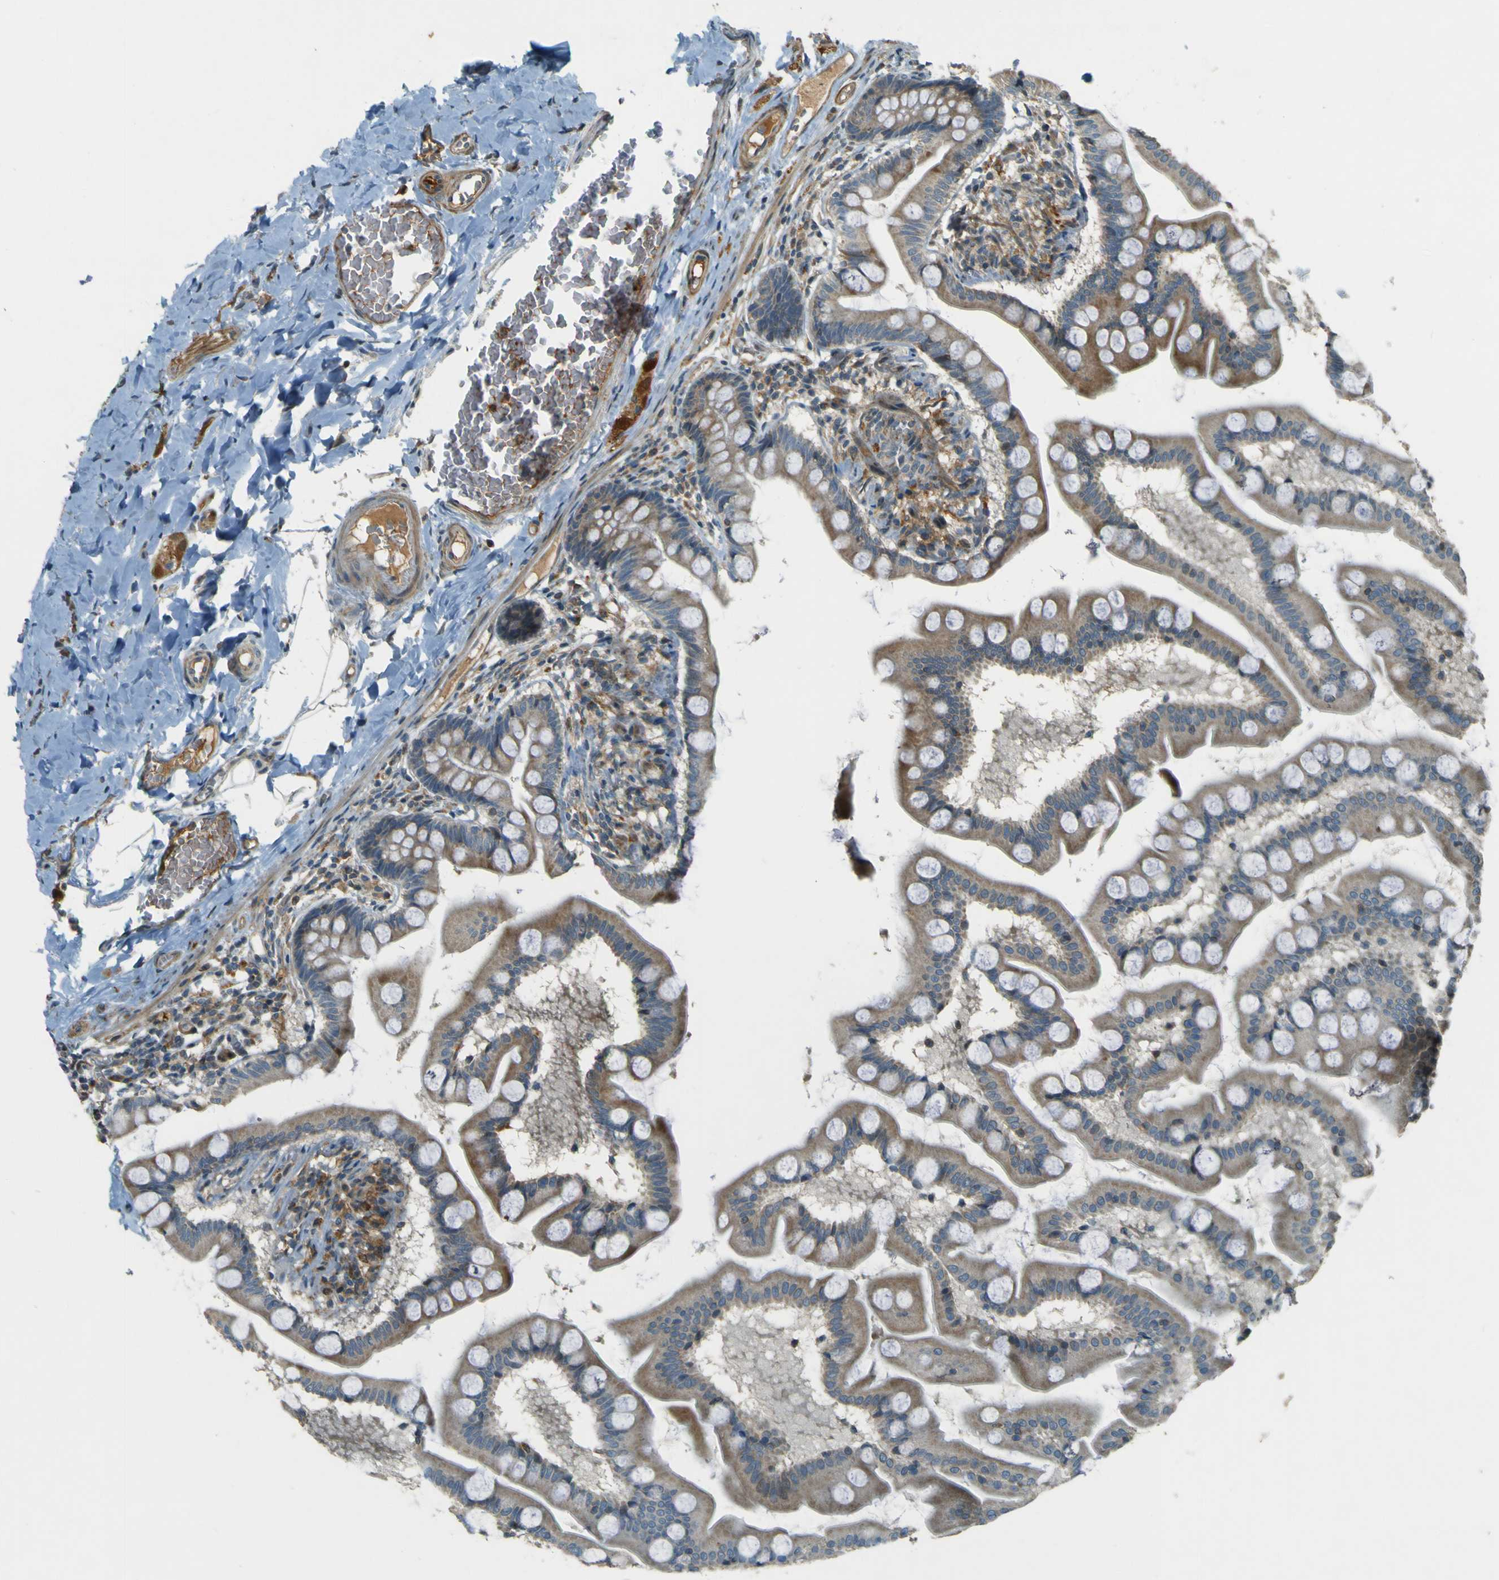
{"staining": {"intensity": "moderate", "quantity": ">75%", "location": "cytoplasmic/membranous"}, "tissue": "small intestine", "cell_type": "Glandular cells", "image_type": "normal", "snomed": [{"axis": "morphology", "description": "Normal tissue, NOS"}, {"axis": "topography", "description": "Small intestine"}], "caption": "This image exhibits benign small intestine stained with immunohistochemistry to label a protein in brown. The cytoplasmic/membranous of glandular cells show moderate positivity for the protein. Nuclei are counter-stained blue.", "gene": "LPCAT1", "patient": {"sex": "male", "age": 41}}